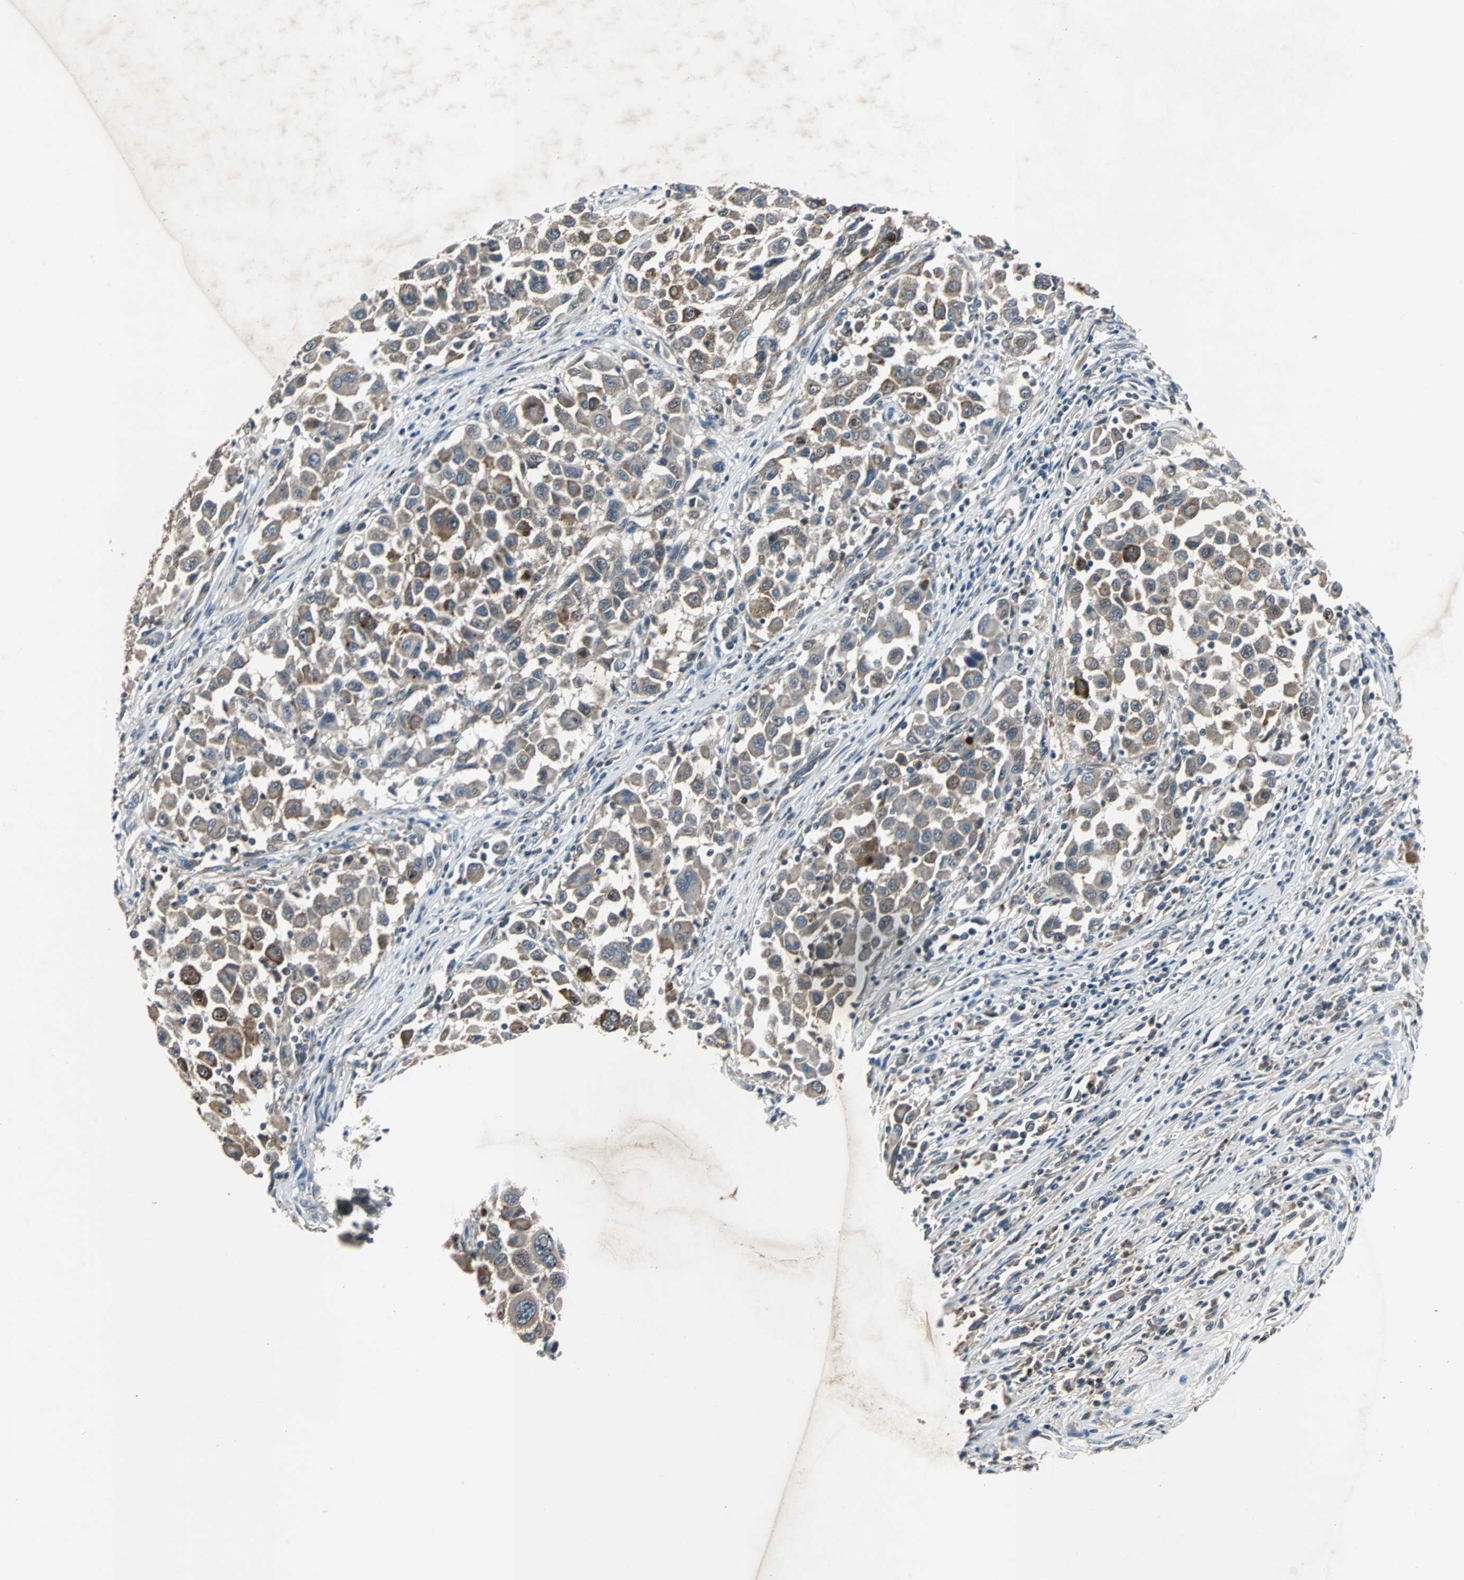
{"staining": {"intensity": "moderate", "quantity": "25%-75%", "location": "cytoplasmic/membranous"}, "tissue": "melanoma", "cell_type": "Tumor cells", "image_type": "cancer", "snomed": [{"axis": "morphology", "description": "Malignant melanoma, Metastatic site"}, {"axis": "topography", "description": "Lymph node"}], "caption": "Approximately 25%-75% of tumor cells in human malignant melanoma (metastatic site) show moderate cytoplasmic/membranous protein expression as visualized by brown immunohistochemical staining.", "gene": "SOS1", "patient": {"sex": "male", "age": 61}}